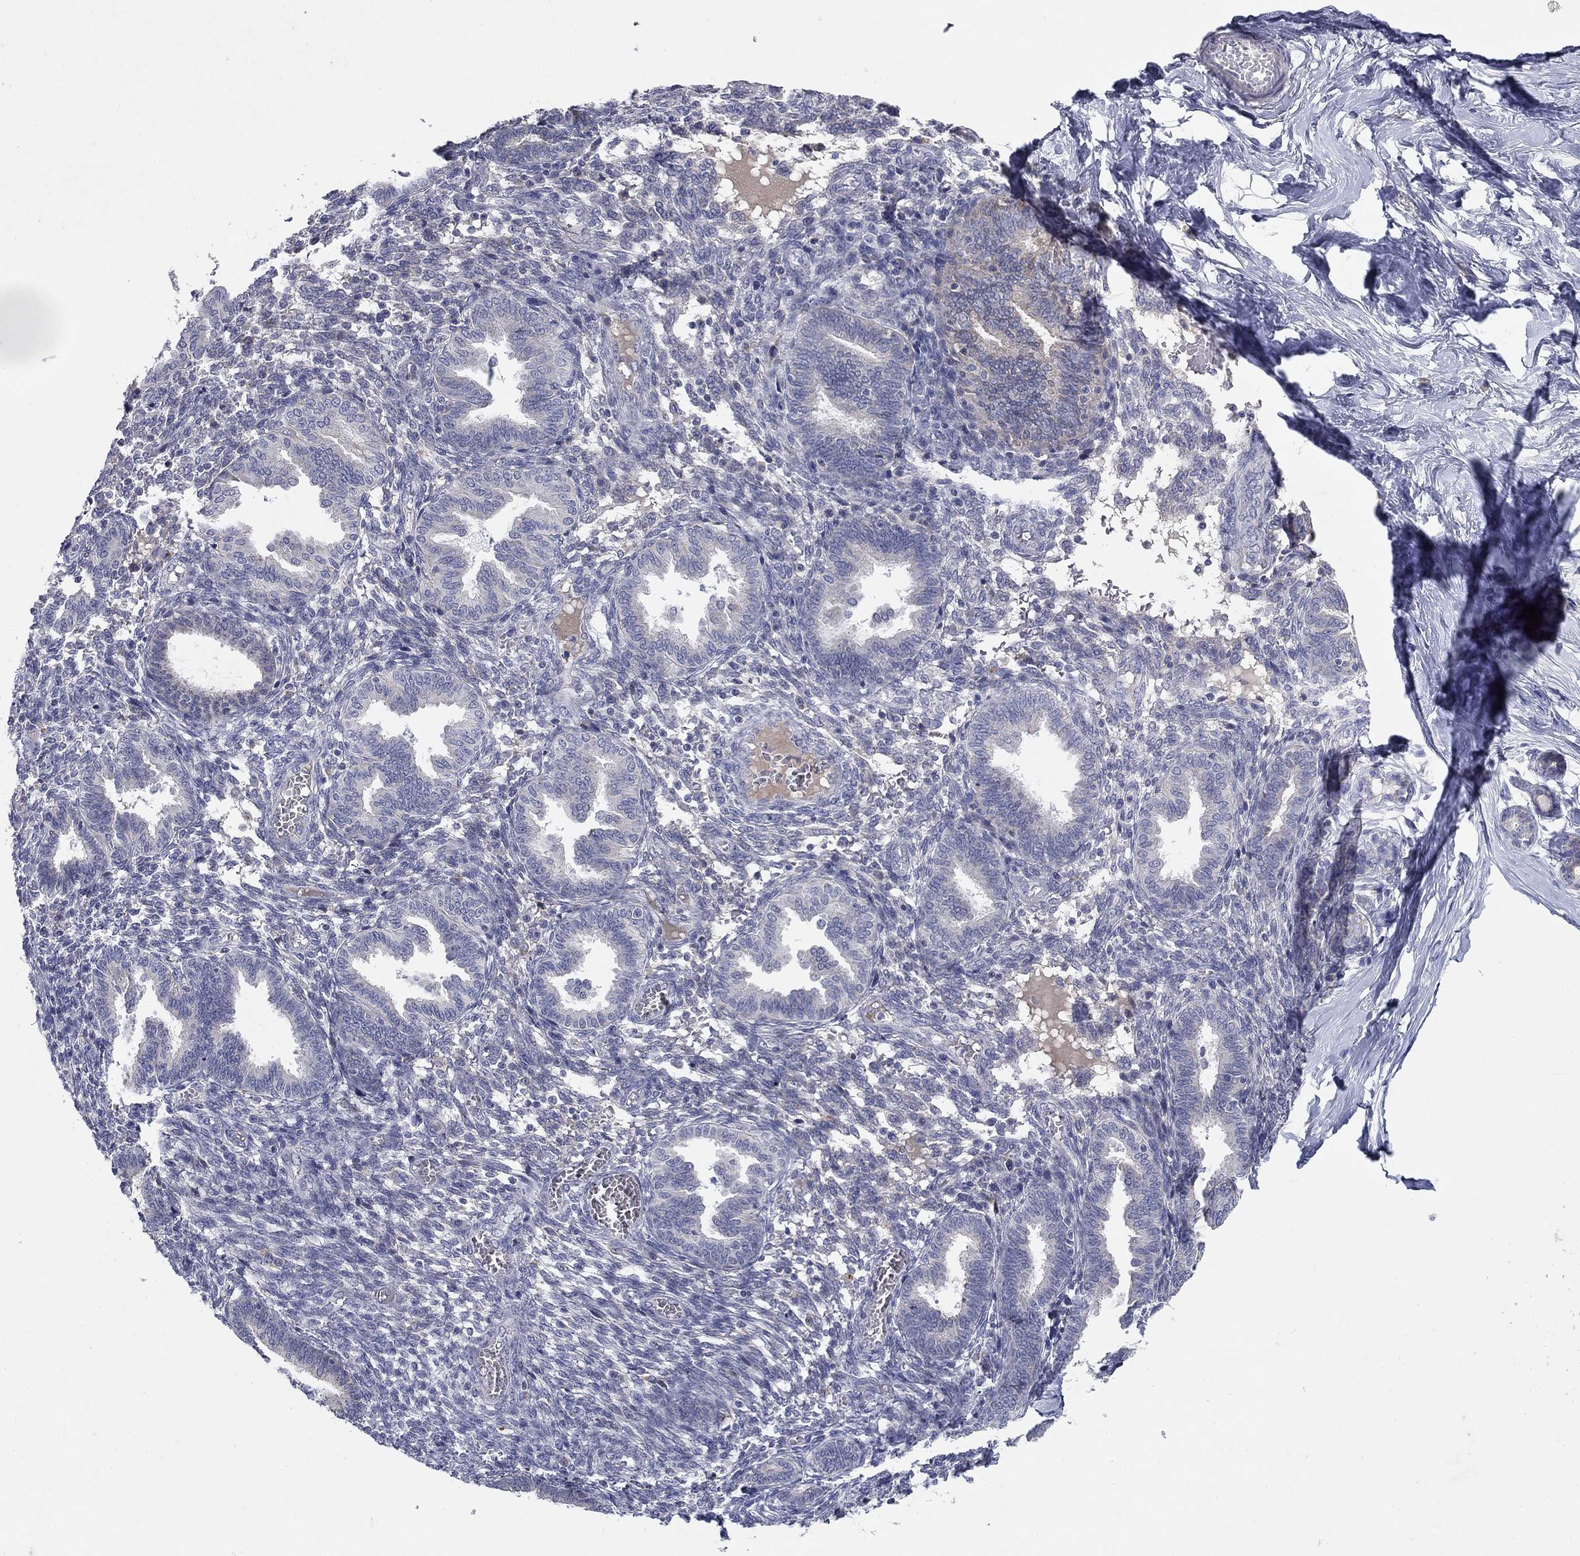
{"staining": {"intensity": "negative", "quantity": "none", "location": "none"}, "tissue": "endometrium", "cell_type": "Cells in endometrial stroma", "image_type": "normal", "snomed": [{"axis": "morphology", "description": "Normal tissue, NOS"}, {"axis": "topography", "description": "Endometrium"}], "caption": "High power microscopy histopathology image of an immunohistochemistry (IHC) histopathology image of benign endometrium, revealing no significant positivity in cells in endometrial stroma. (DAB IHC with hematoxylin counter stain).", "gene": "PTGDS", "patient": {"sex": "female", "age": 42}}